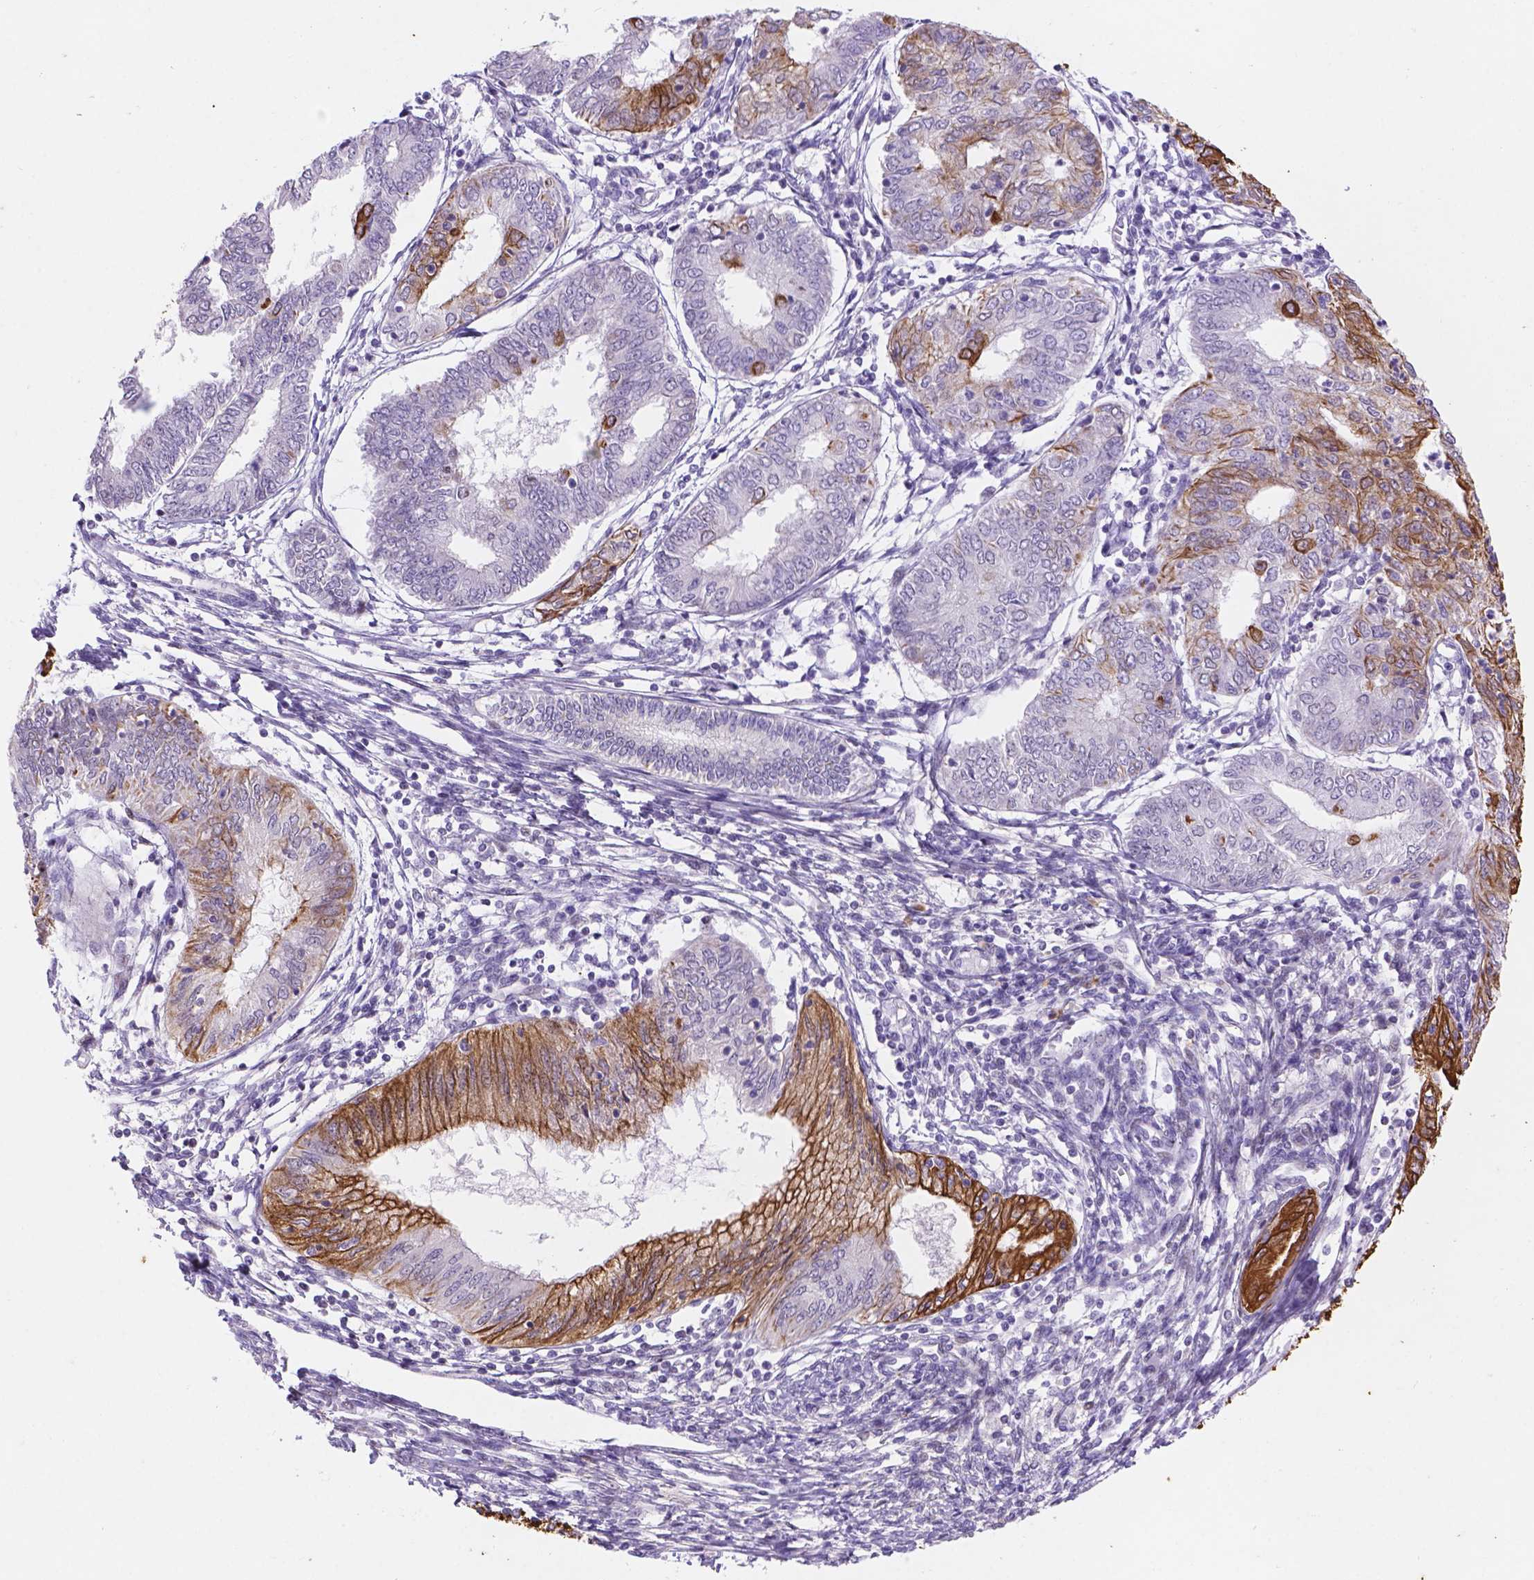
{"staining": {"intensity": "strong", "quantity": "25%-75%", "location": "cytoplasmic/membranous"}, "tissue": "endometrial cancer", "cell_type": "Tumor cells", "image_type": "cancer", "snomed": [{"axis": "morphology", "description": "Adenocarcinoma, NOS"}, {"axis": "topography", "description": "Endometrium"}], "caption": "DAB (3,3'-diaminobenzidine) immunohistochemical staining of endometrial cancer exhibits strong cytoplasmic/membranous protein positivity in approximately 25%-75% of tumor cells. The protein of interest is shown in brown color, while the nuclei are stained blue.", "gene": "DMWD", "patient": {"sex": "female", "age": 68}}